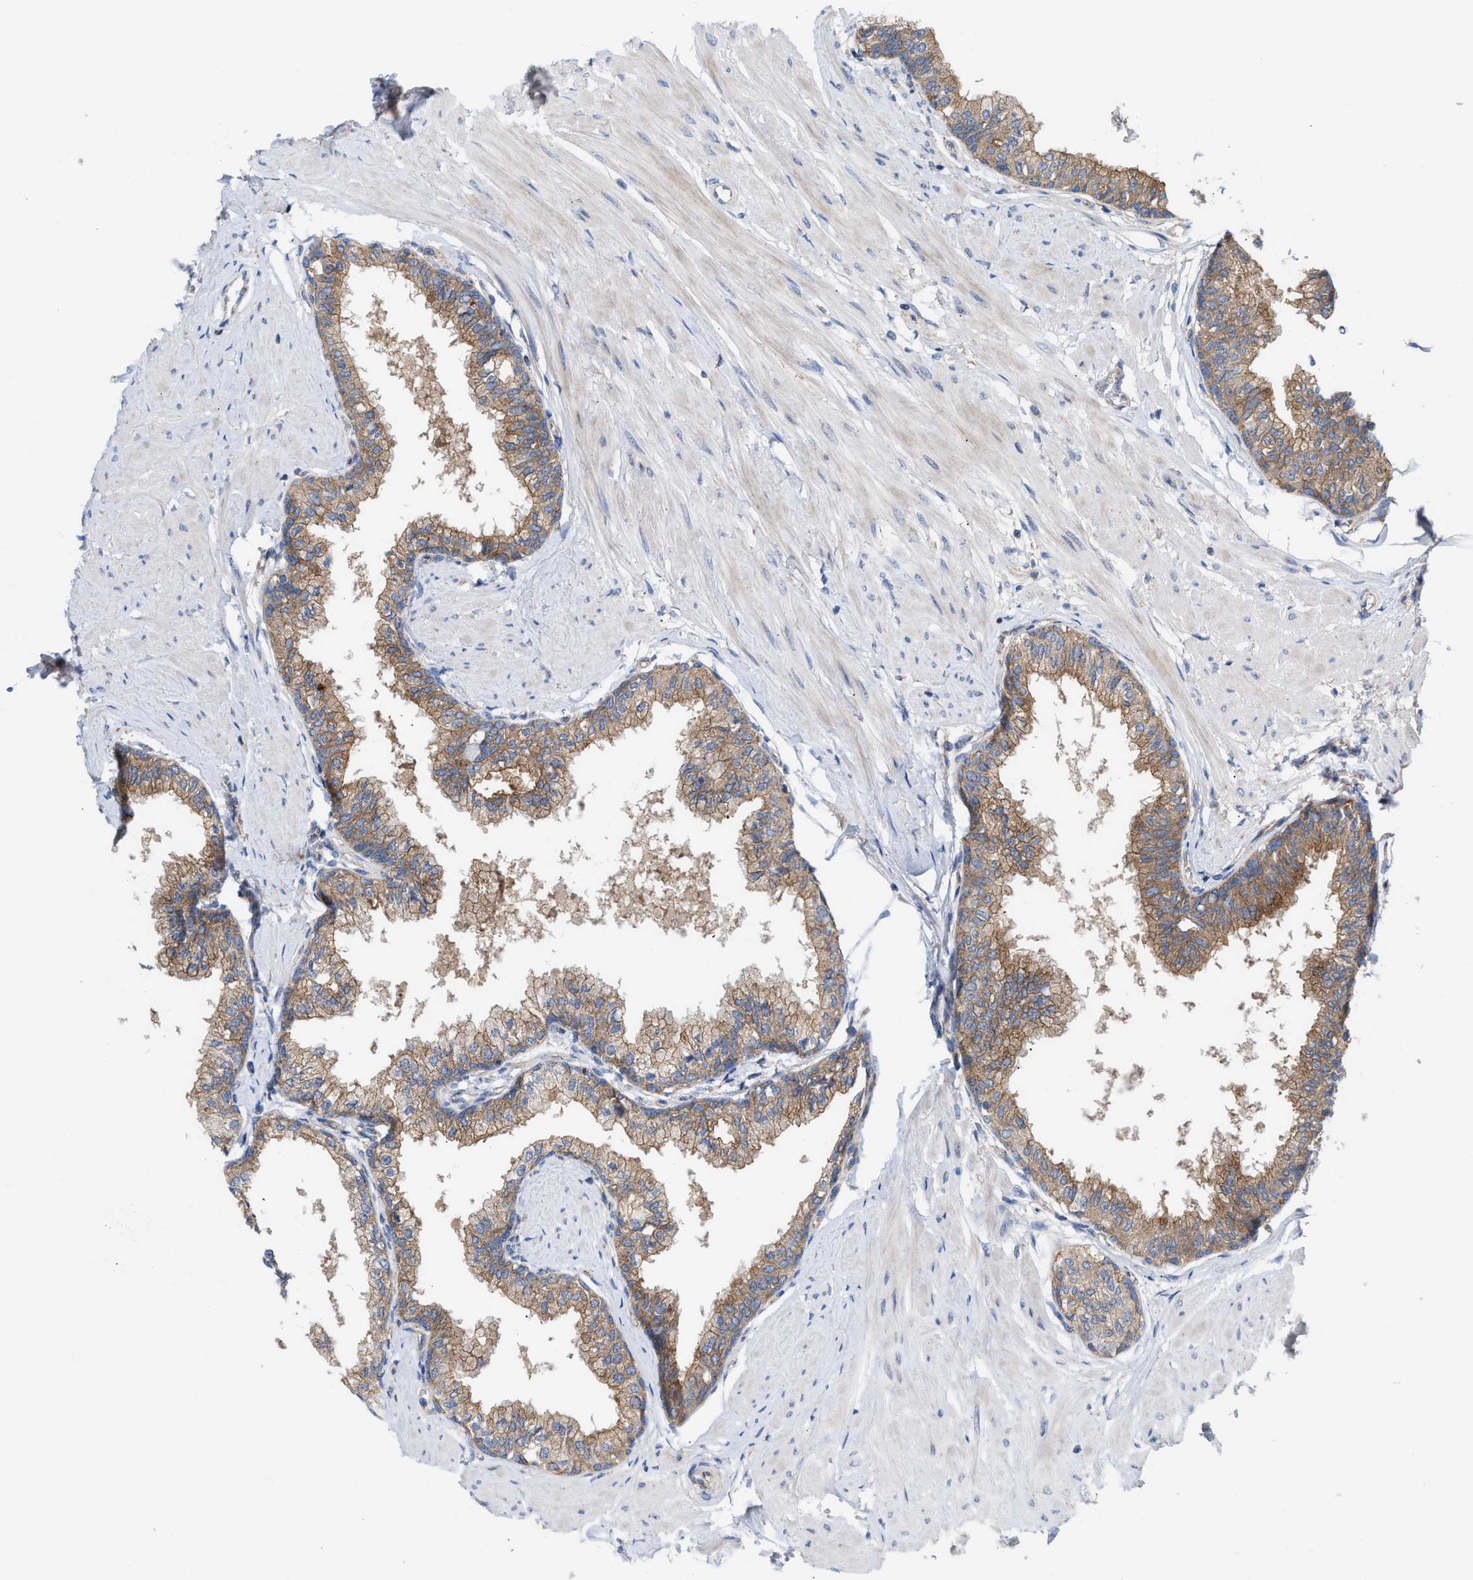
{"staining": {"intensity": "moderate", "quantity": ">75%", "location": "cytoplasmic/membranous"}, "tissue": "seminal vesicle", "cell_type": "Glandular cells", "image_type": "normal", "snomed": [{"axis": "morphology", "description": "Normal tissue, NOS"}, {"axis": "topography", "description": "Prostate"}, {"axis": "topography", "description": "Seminal veicle"}], "caption": "High-magnification brightfield microscopy of unremarkable seminal vesicle stained with DAB (brown) and counterstained with hematoxylin (blue). glandular cells exhibit moderate cytoplasmic/membranous expression is present in approximately>75% of cells.", "gene": "OXSM", "patient": {"sex": "male", "age": 60}}